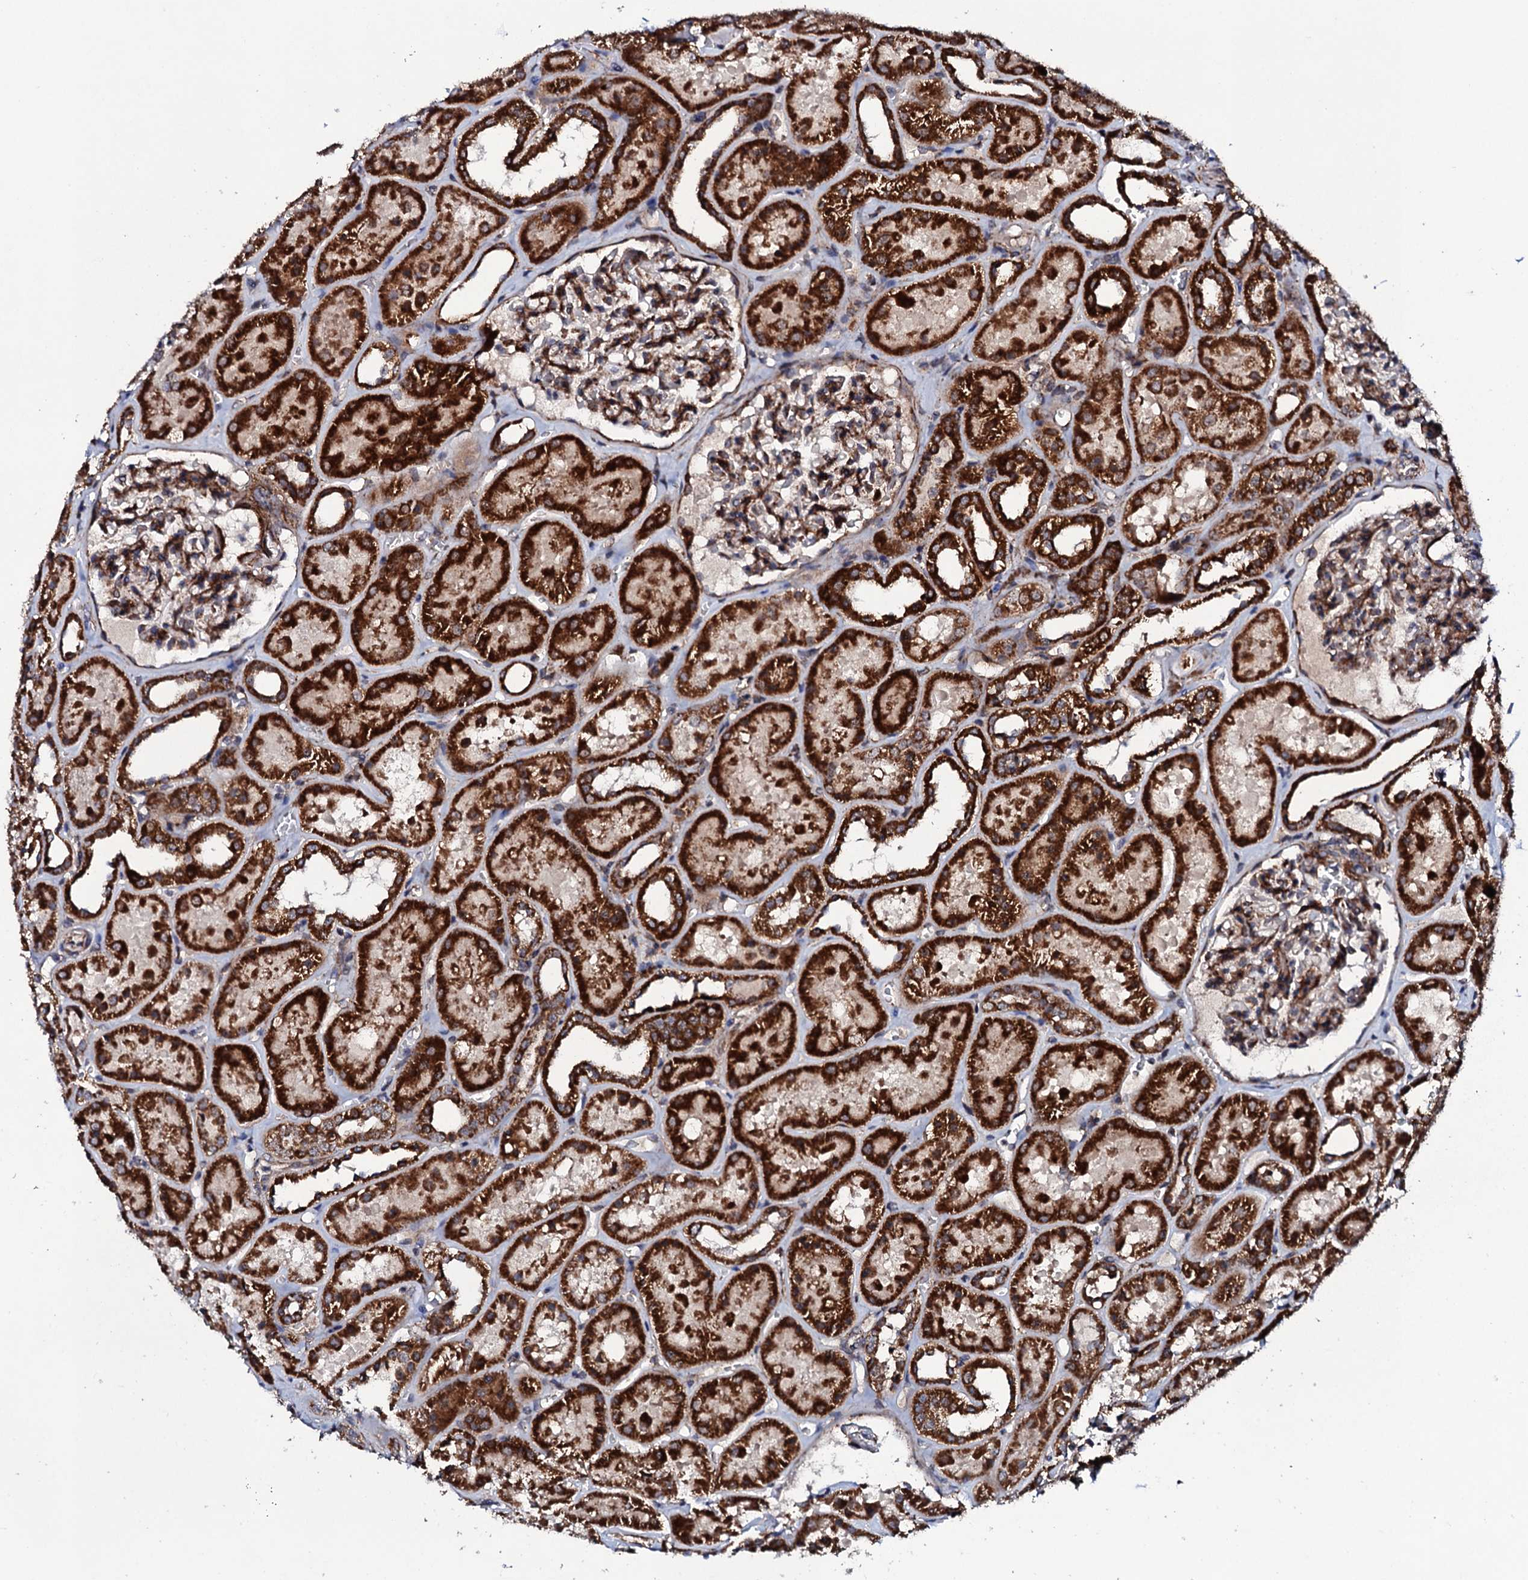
{"staining": {"intensity": "strong", "quantity": "25%-75%", "location": "cytoplasmic/membranous"}, "tissue": "kidney", "cell_type": "Cells in glomeruli", "image_type": "normal", "snomed": [{"axis": "morphology", "description": "Normal tissue, NOS"}, {"axis": "topography", "description": "Kidney"}], "caption": "Protein expression analysis of normal human kidney reveals strong cytoplasmic/membranous expression in about 25%-75% of cells in glomeruli.", "gene": "MTIF3", "patient": {"sex": "female", "age": 41}}